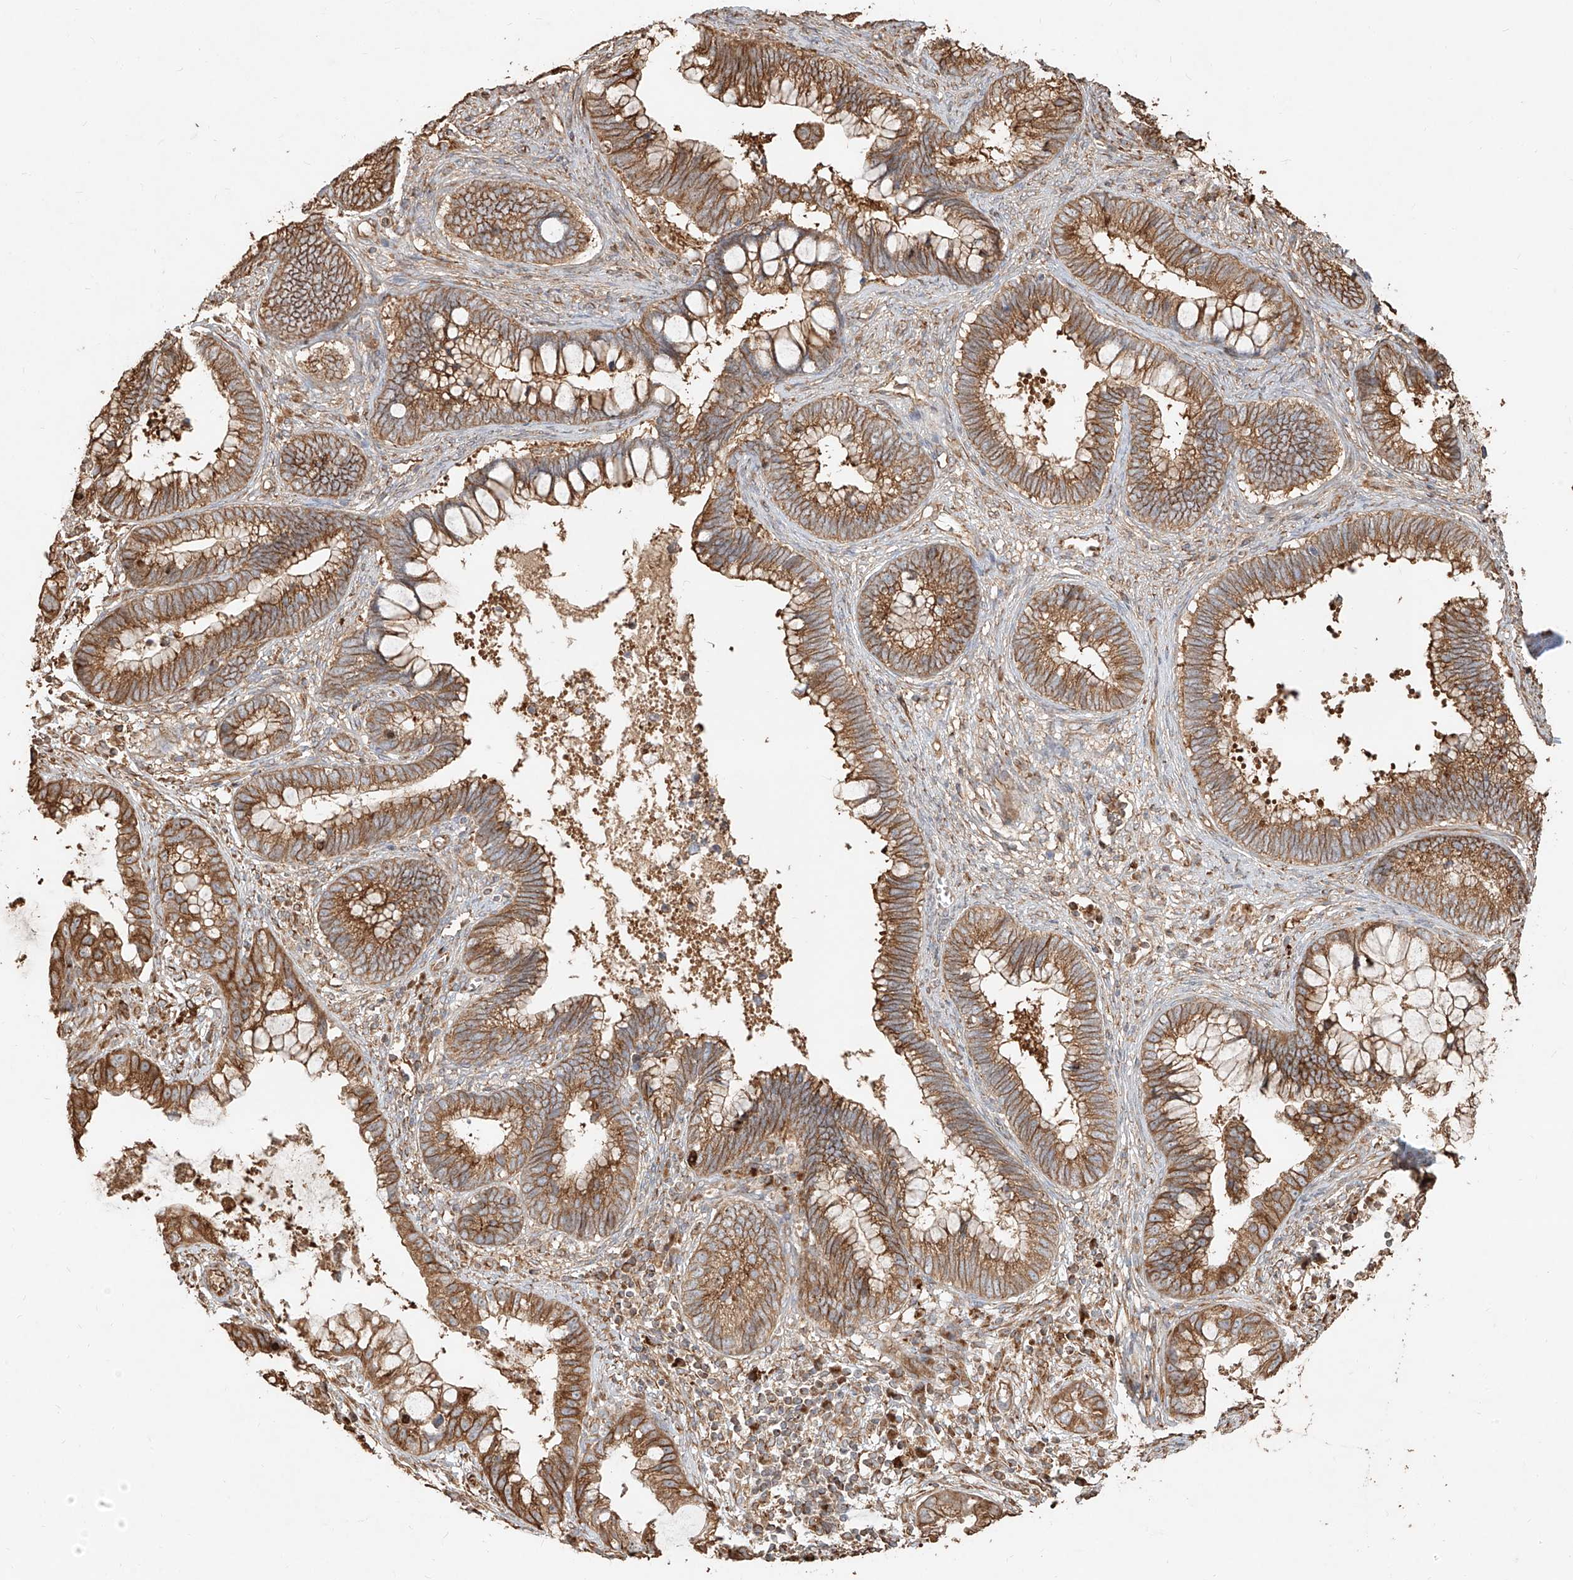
{"staining": {"intensity": "moderate", "quantity": ">75%", "location": "cytoplasmic/membranous"}, "tissue": "cervical cancer", "cell_type": "Tumor cells", "image_type": "cancer", "snomed": [{"axis": "morphology", "description": "Adenocarcinoma, NOS"}, {"axis": "topography", "description": "Cervix"}], "caption": "An image of cervical adenocarcinoma stained for a protein demonstrates moderate cytoplasmic/membranous brown staining in tumor cells.", "gene": "EFNB1", "patient": {"sex": "female", "age": 44}}